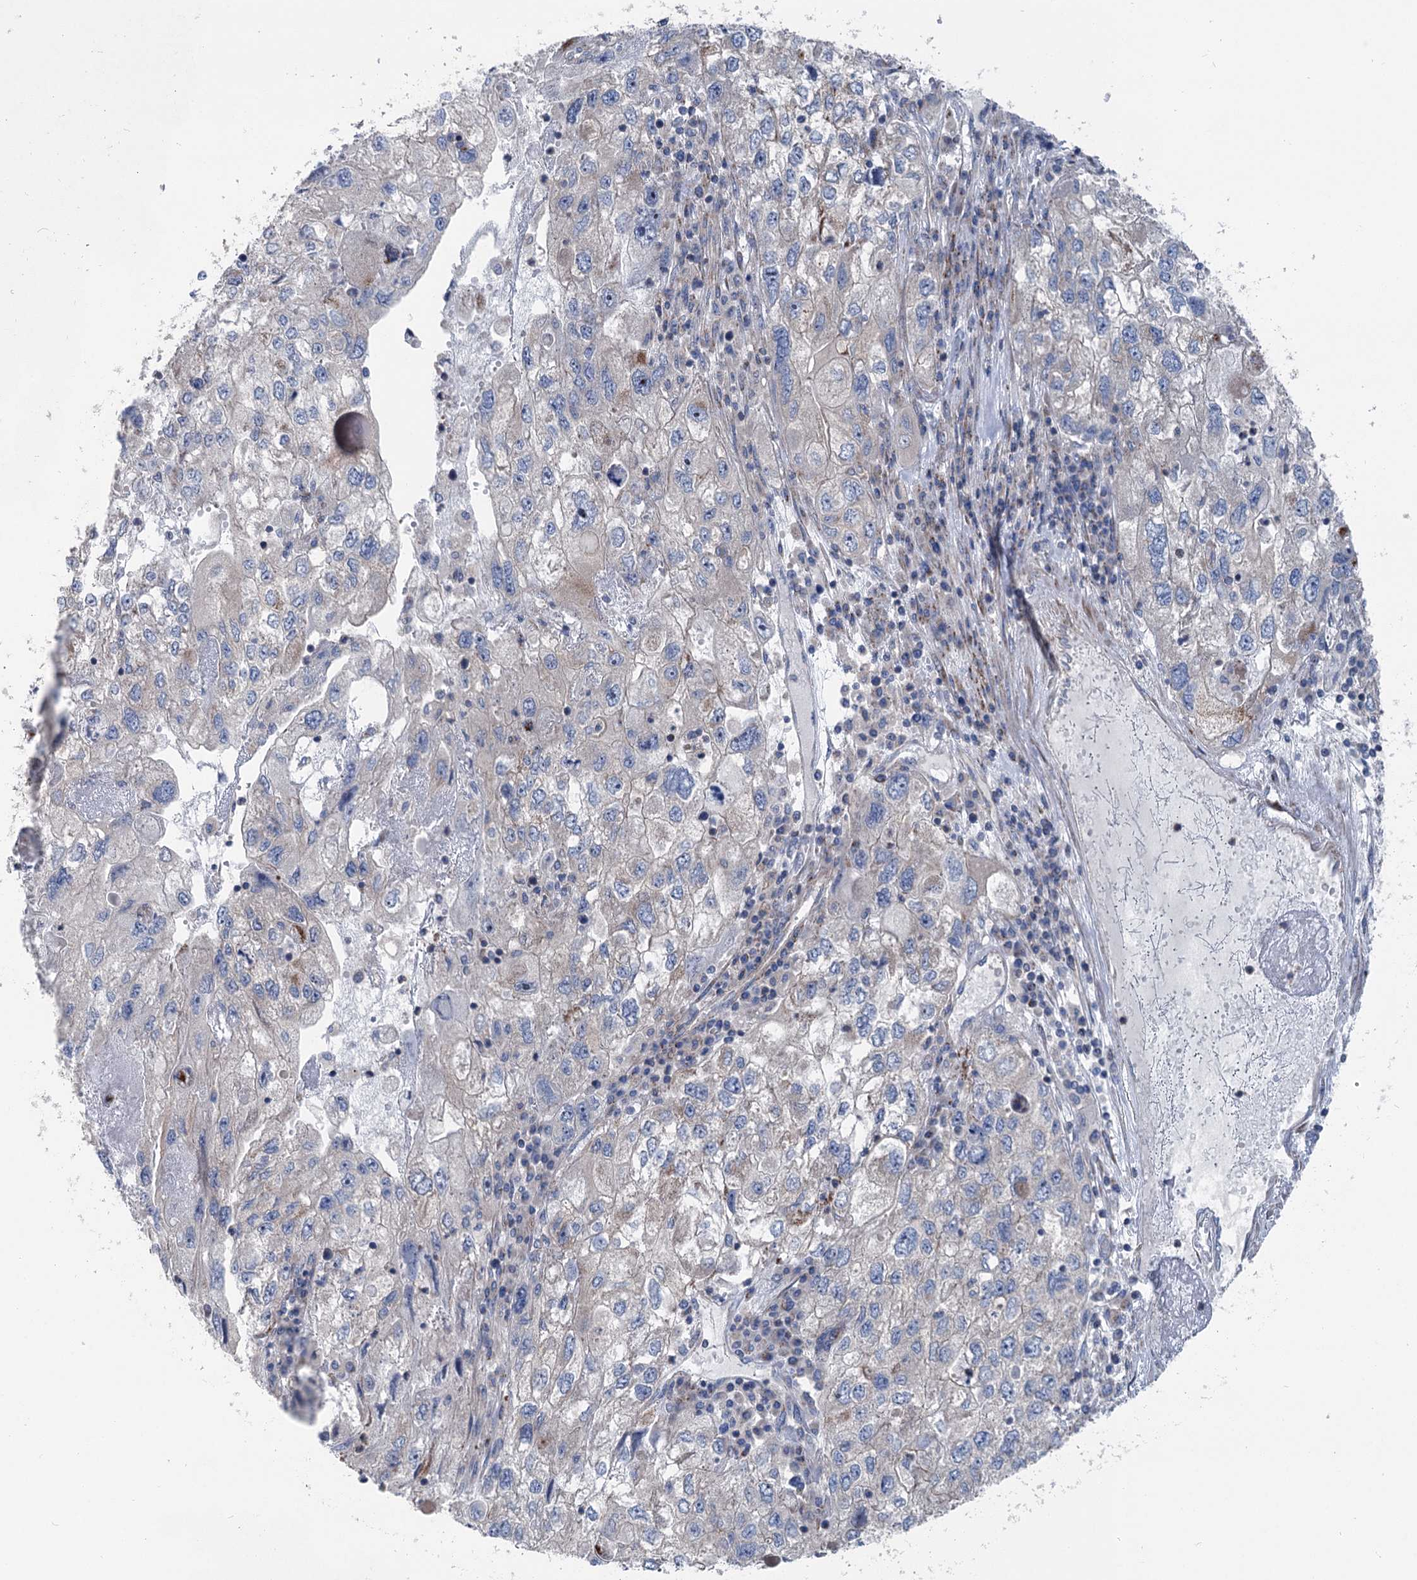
{"staining": {"intensity": "negative", "quantity": "none", "location": "none"}, "tissue": "endometrial cancer", "cell_type": "Tumor cells", "image_type": "cancer", "snomed": [{"axis": "morphology", "description": "Adenocarcinoma, NOS"}, {"axis": "topography", "description": "Endometrium"}], "caption": "Immunohistochemistry of endometrial adenocarcinoma reveals no expression in tumor cells.", "gene": "MARK2", "patient": {"sex": "female", "age": 49}}